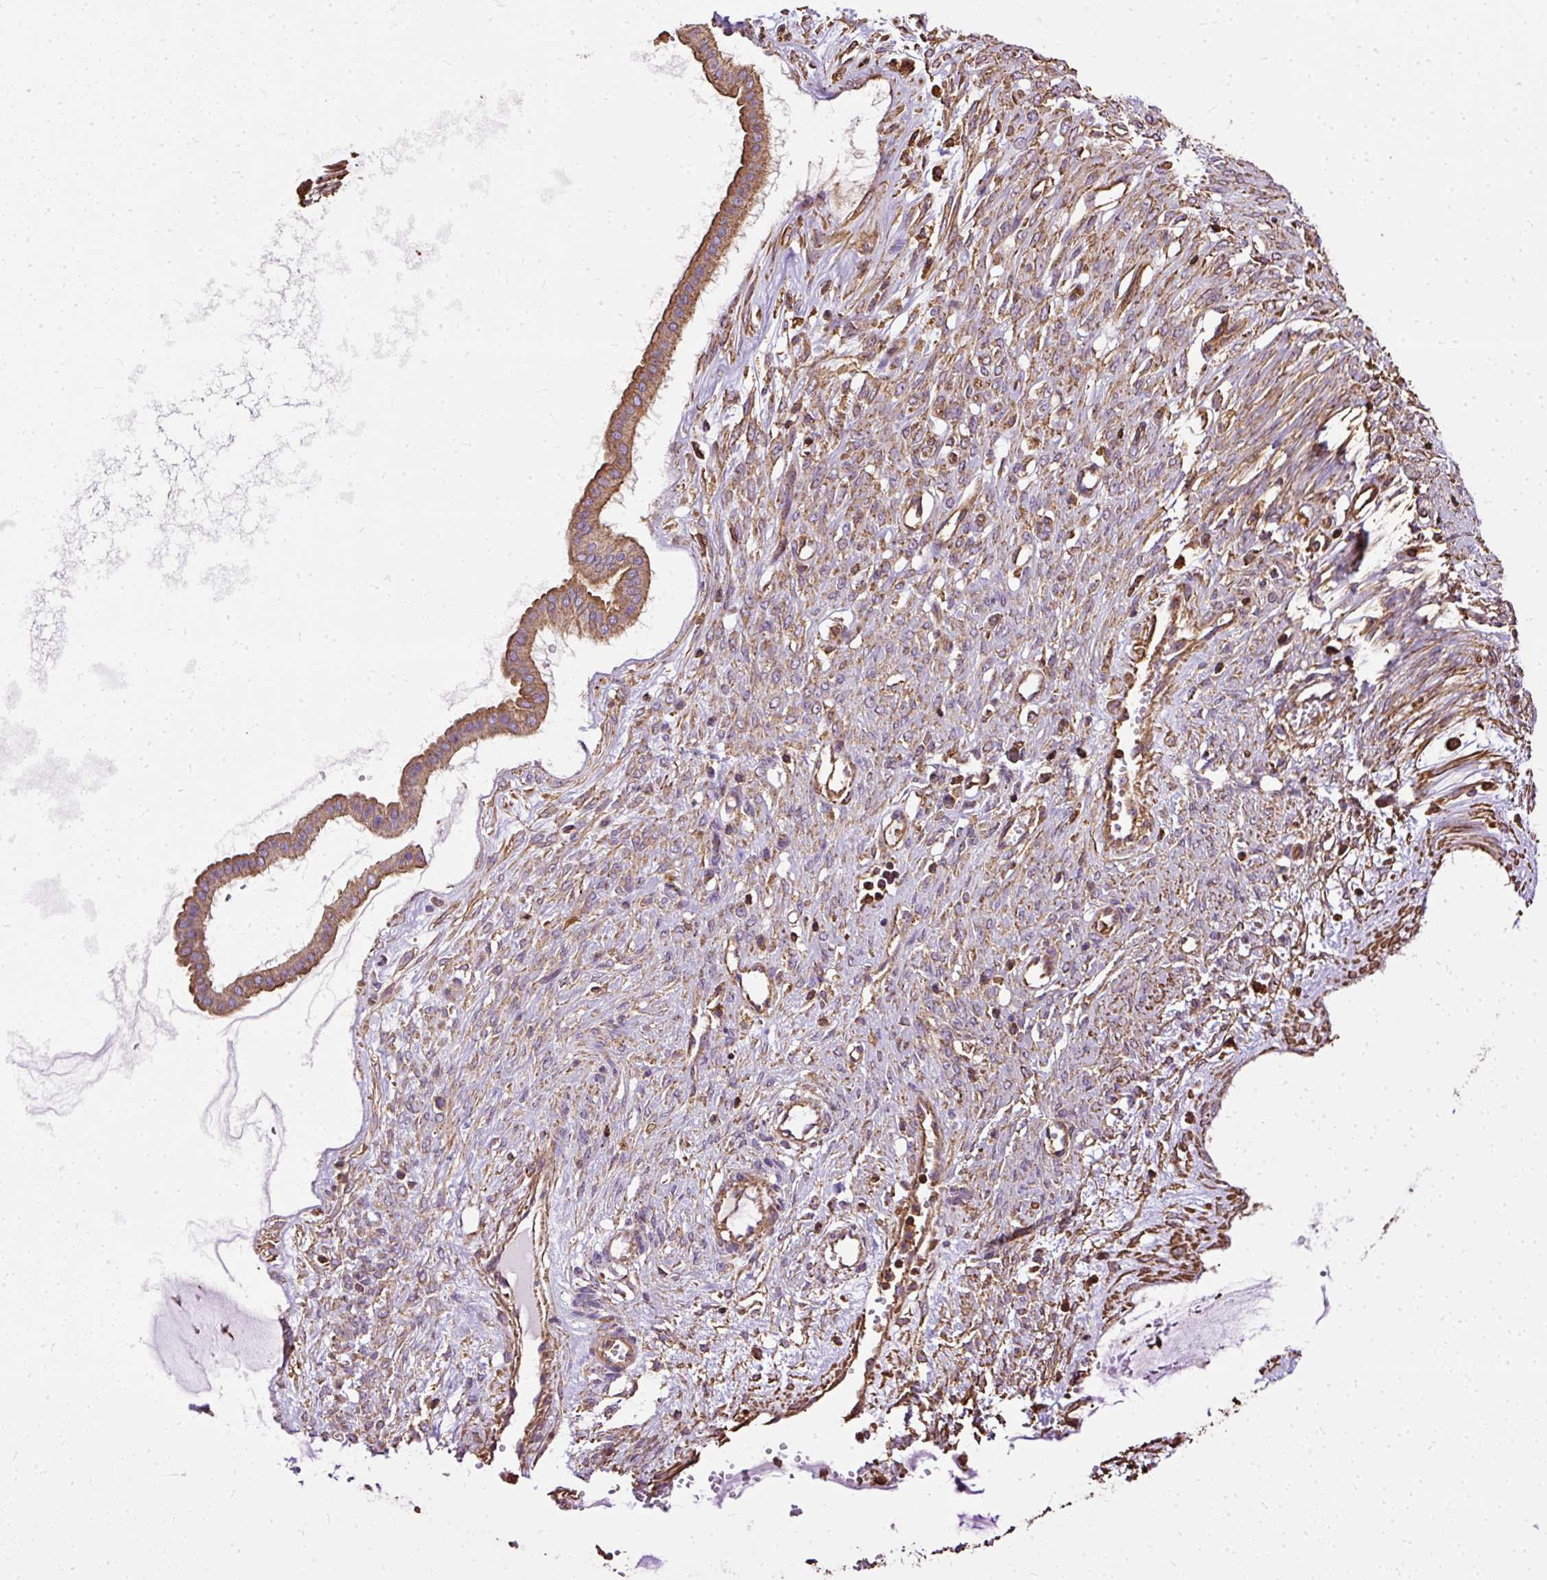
{"staining": {"intensity": "moderate", "quantity": ">75%", "location": "cytoplasmic/membranous"}, "tissue": "ovarian cancer", "cell_type": "Tumor cells", "image_type": "cancer", "snomed": [{"axis": "morphology", "description": "Cystadenocarcinoma, mucinous, NOS"}, {"axis": "topography", "description": "Ovary"}], "caption": "This is a histology image of IHC staining of ovarian cancer, which shows moderate expression in the cytoplasmic/membranous of tumor cells.", "gene": "KLHL11", "patient": {"sex": "female", "age": 73}}